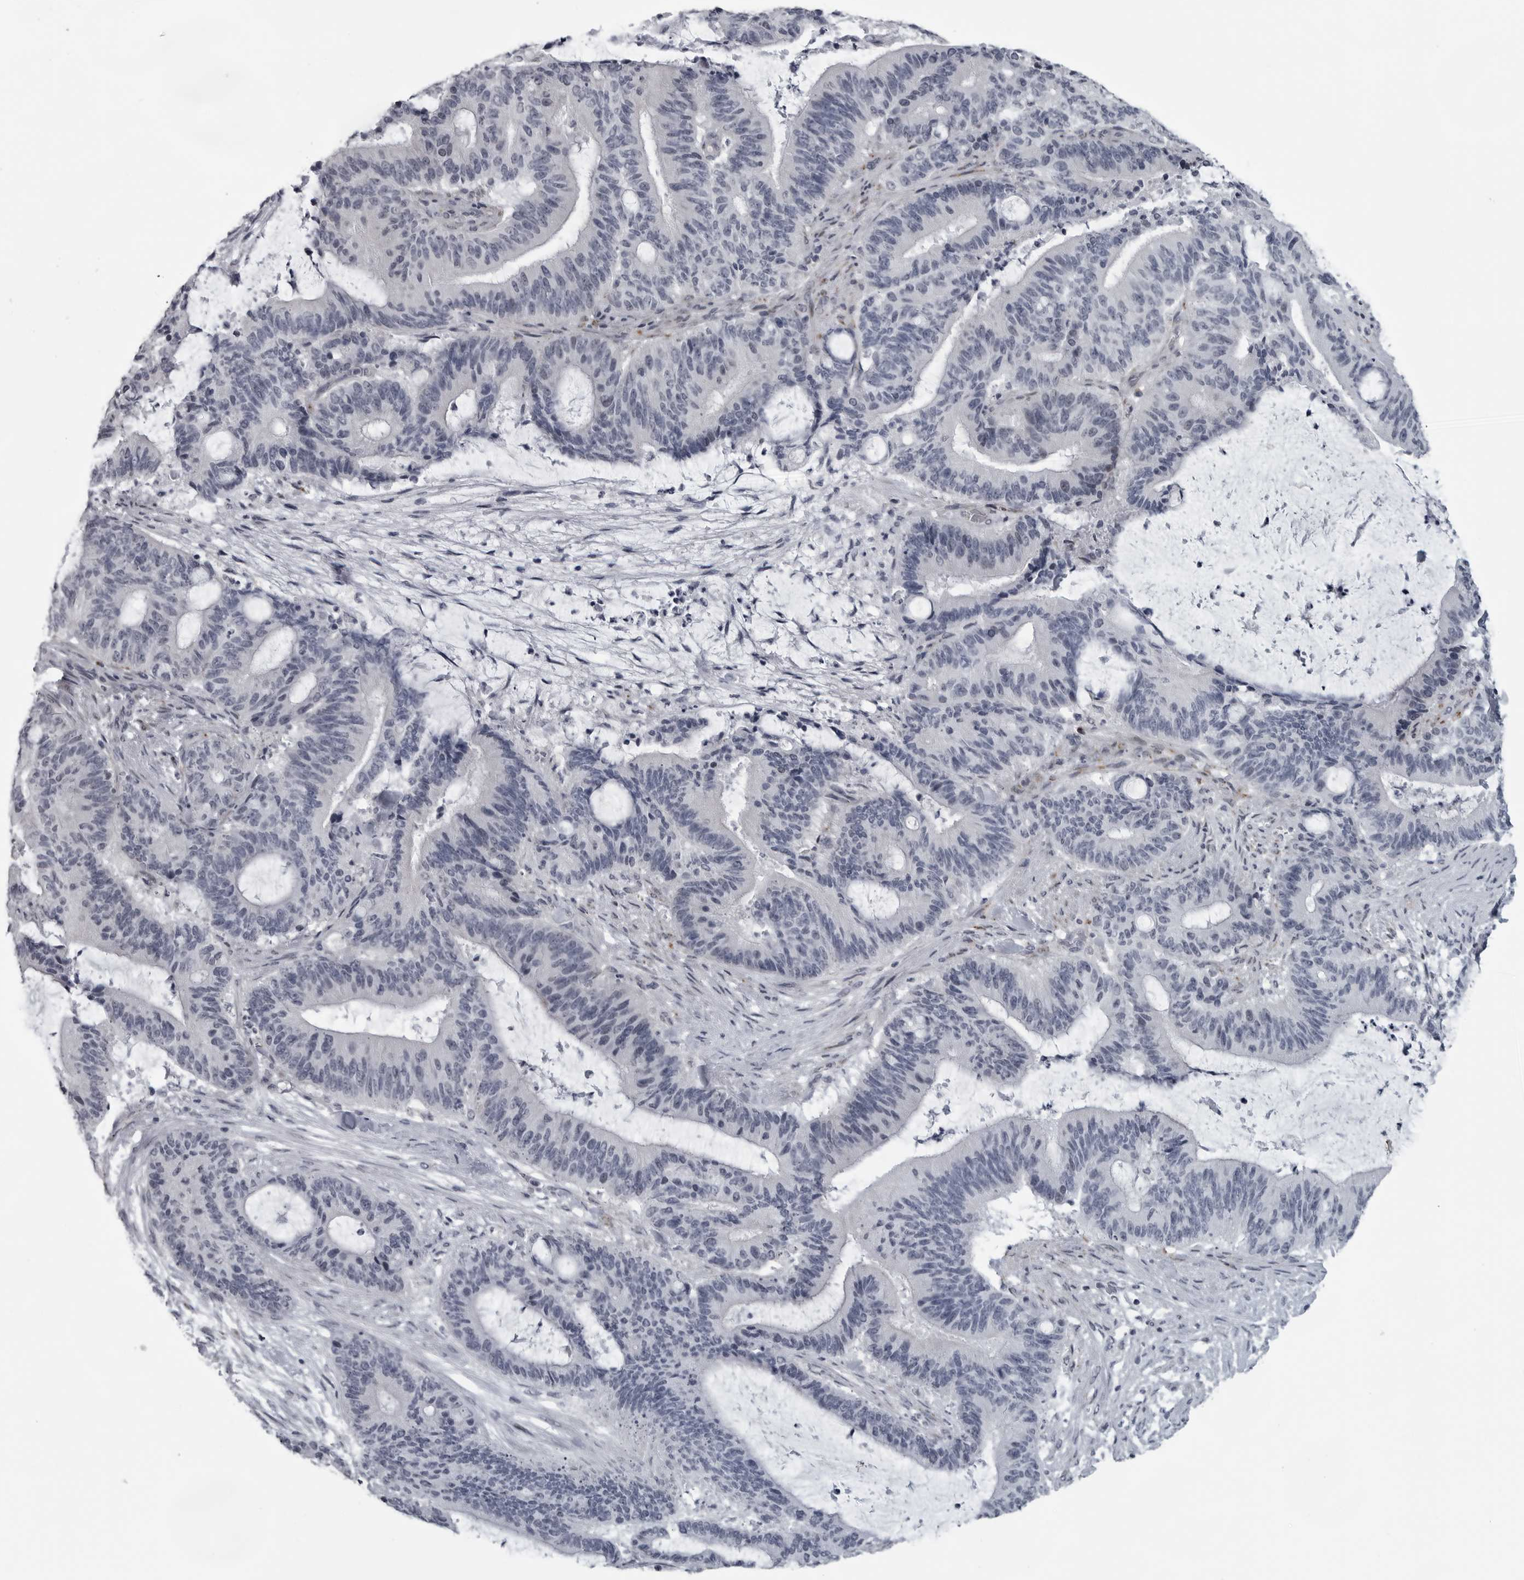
{"staining": {"intensity": "negative", "quantity": "none", "location": "none"}, "tissue": "liver cancer", "cell_type": "Tumor cells", "image_type": "cancer", "snomed": [{"axis": "morphology", "description": "Normal tissue, NOS"}, {"axis": "morphology", "description": "Cholangiocarcinoma"}, {"axis": "topography", "description": "Liver"}, {"axis": "topography", "description": "Peripheral nerve tissue"}], "caption": "IHC image of human cholangiocarcinoma (liver) stained for a protein (brown), which exhibits no staining in tumor cells.", "gene": "LYSMD1", "patient": {"sex": "female", "age": 73}}